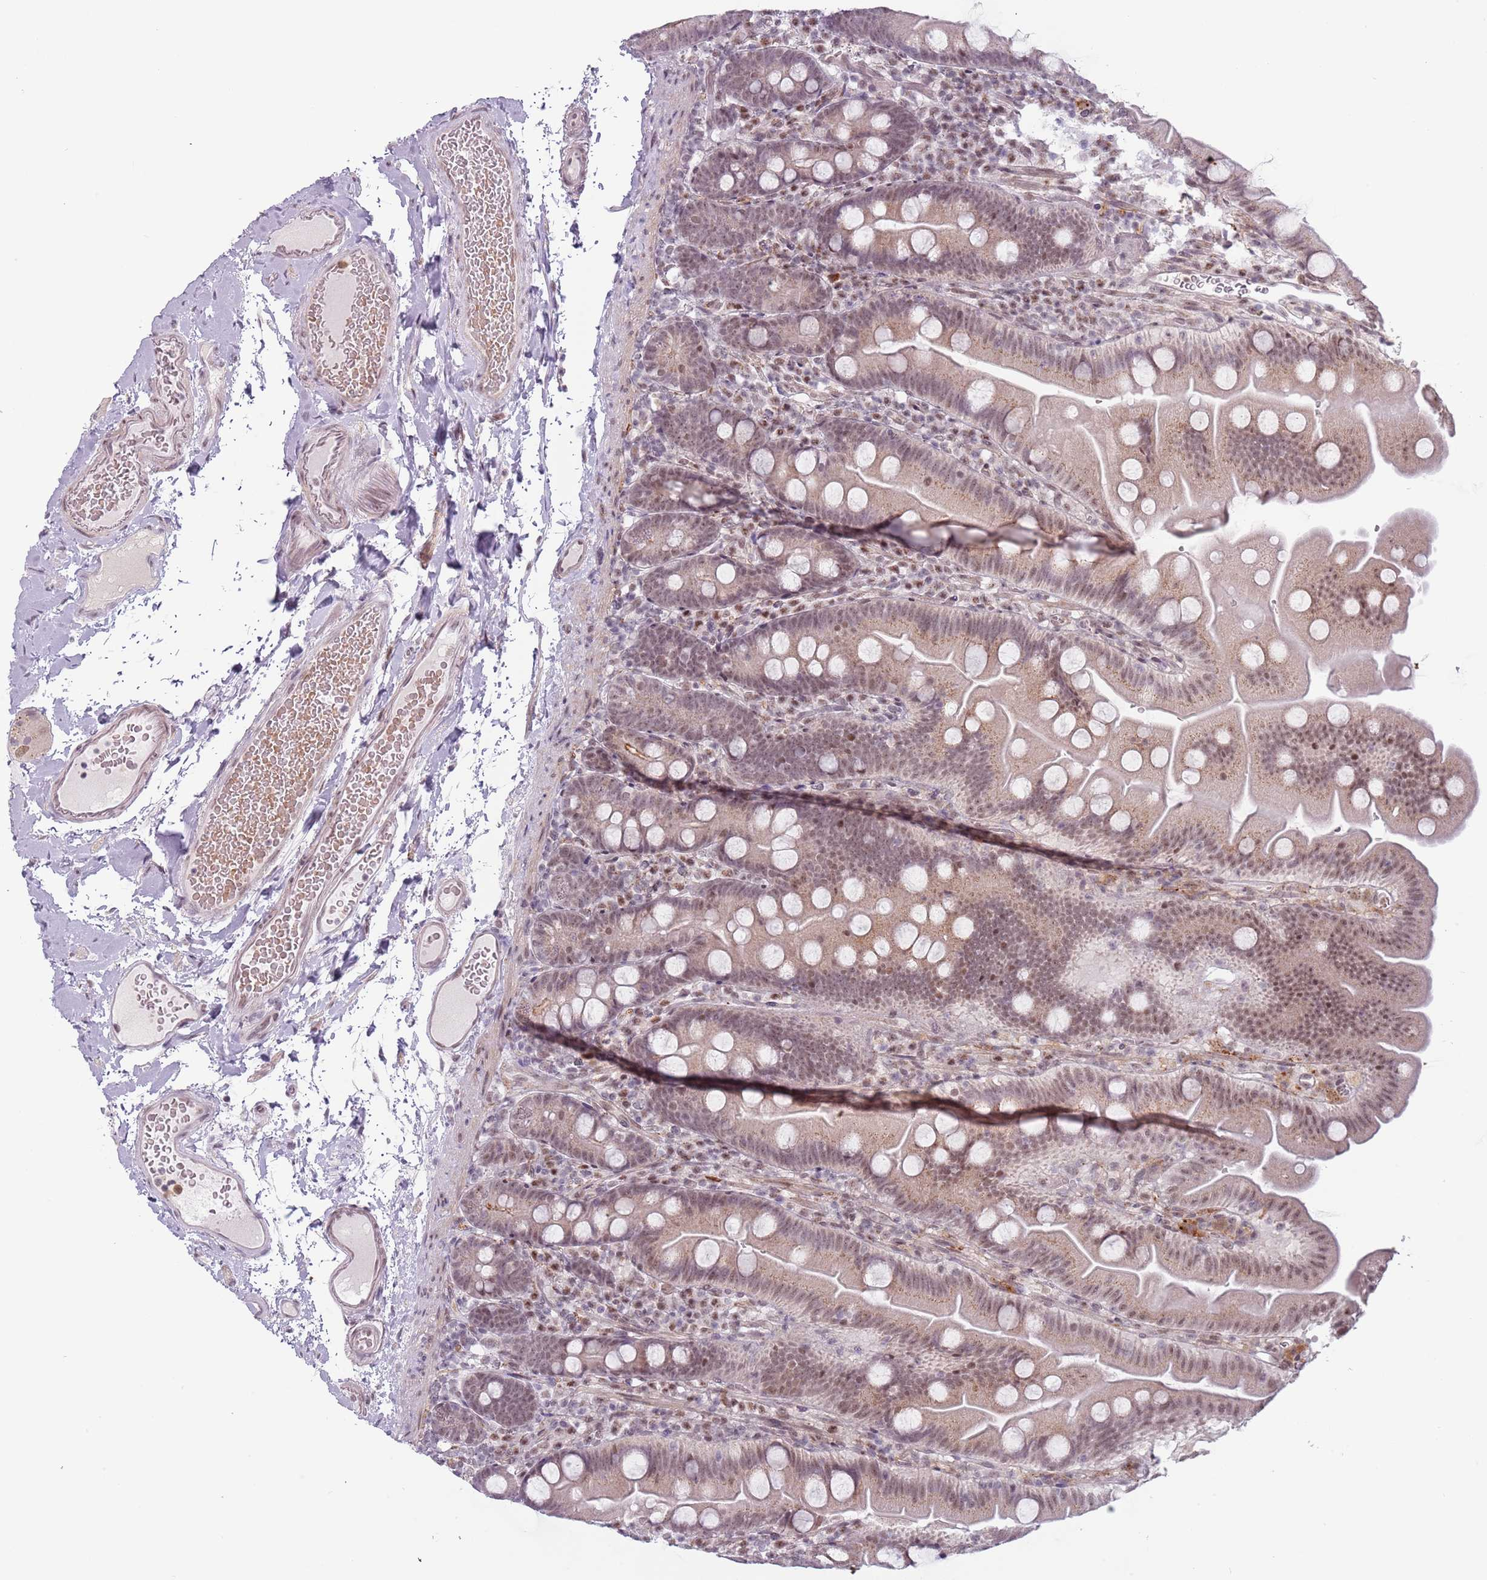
{"staining": {"intensity": "moderate", "quantity": "25%-75%", "location": "cytoplasmic/membranous,nuclear"}, "tissue": "small intestine", "cell_type": "Glandular cells", "image_type": "normal", "snomed": [{"axis": "morphology", "description": "Normal tissue, NOS"}, {"axis": "topography", "description": "Small intestine"}], "caption": "The image demonstrates a brown stain indicating the presence of a protein in the cytoplasmic/membranous,nuclear of glandular cells in small intestine. The staining is performed using DAB (3,3'-diaminobenzidine) brown chromogen to label protein expression. The nuclei are counter-stained blue using hematoxylin.", "gene": "REXO4", "patient": {"sex": "female", "age": 68}}